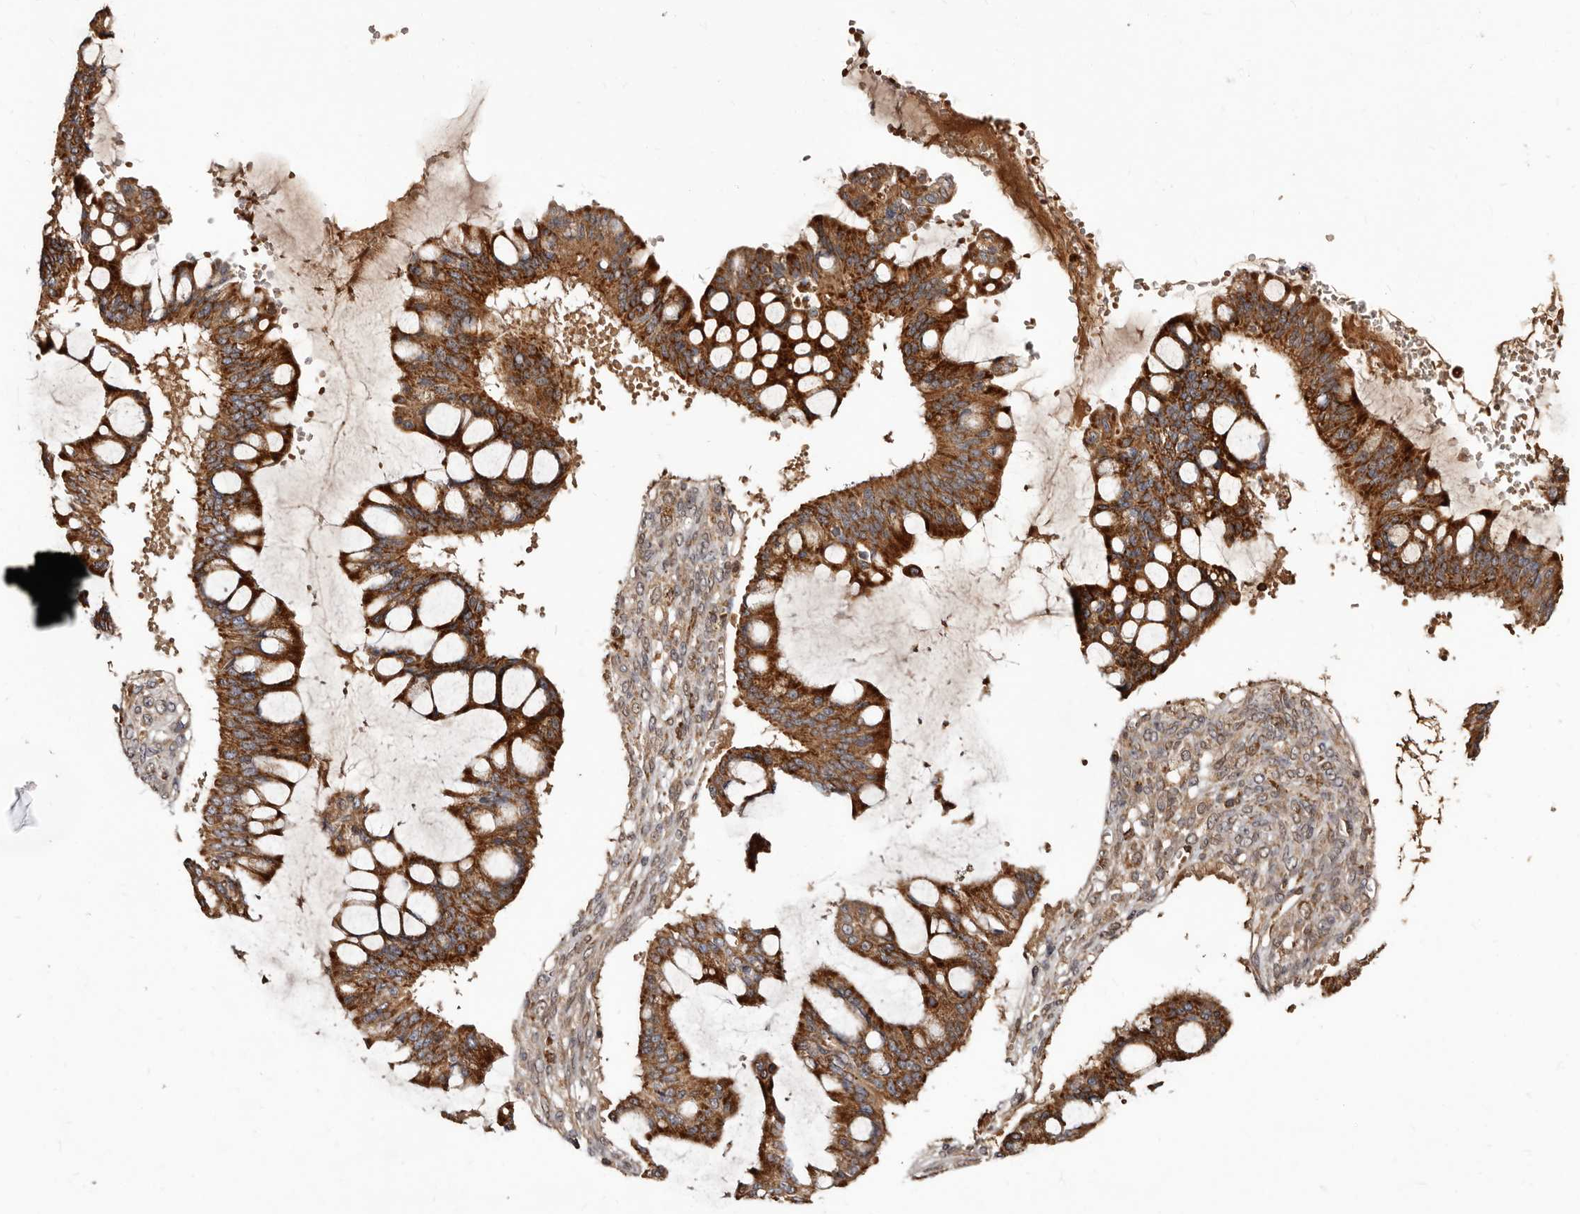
{"staining": {"intensity": "strong", "quantity": ">75%", "location": "cytoplasmic/membranous"}, "tissue": "ovarian cancer", "cell_type": "Tumor cells", "image_type": "cancer", "snomed": [{"axis": "morphology", "description": "Cystadenocarcinoma, mucinous, NOS"}, {"axis": "topography", "description": "Ovary"}], "caption": "Immunohistochemical staining of mucinous cystadenocarcinoma (ovarian) demonstrates strong cytoplasmic/membranous protein positivity in approximately >75% of tumor cells.", "gene": "BAX", "patient": {"sex": "female", "age": 73}}